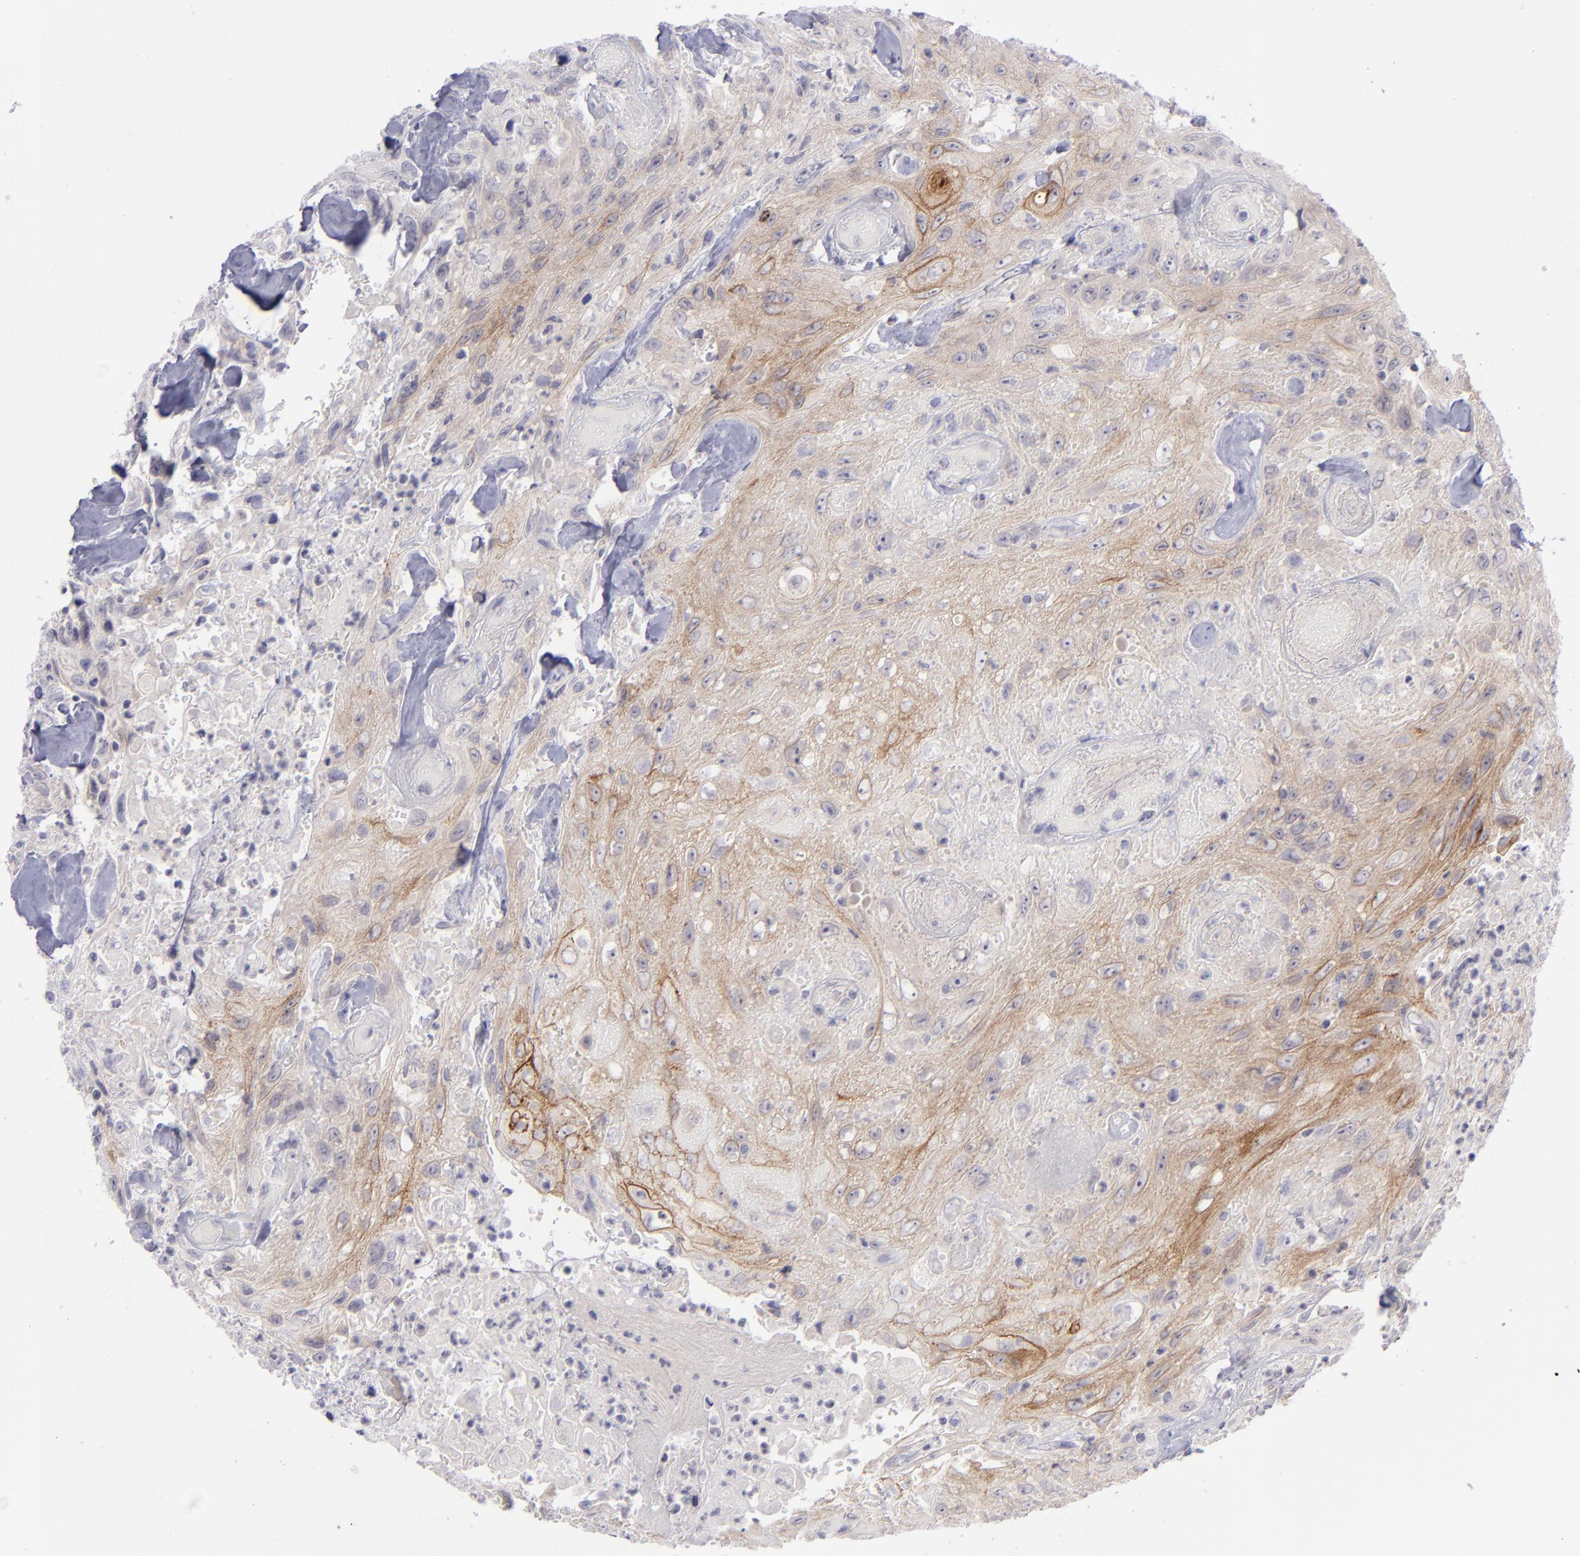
{"staining": {"intensity": "moderate", "quantity": "25%-75%", "location": "cytoplasmic/membranous"}, "tissue": "urothelial cancer", "cell_type": "Tumor cells", "image_type": "cancer", "snomed": [{"axis": "morphology", "description": "Urothelial carcinoma, High grade"}, {"axis": "topography", "description": "Urinary bladder"}], "caption": "The image shows a brown stain indicating the presence of a protein in the cytoplasmic/membranous of tumor cells in urothelial carcinoma (high-grade).", "gene": "EVPL", "patient": {"sex": "female", "age": 84}}